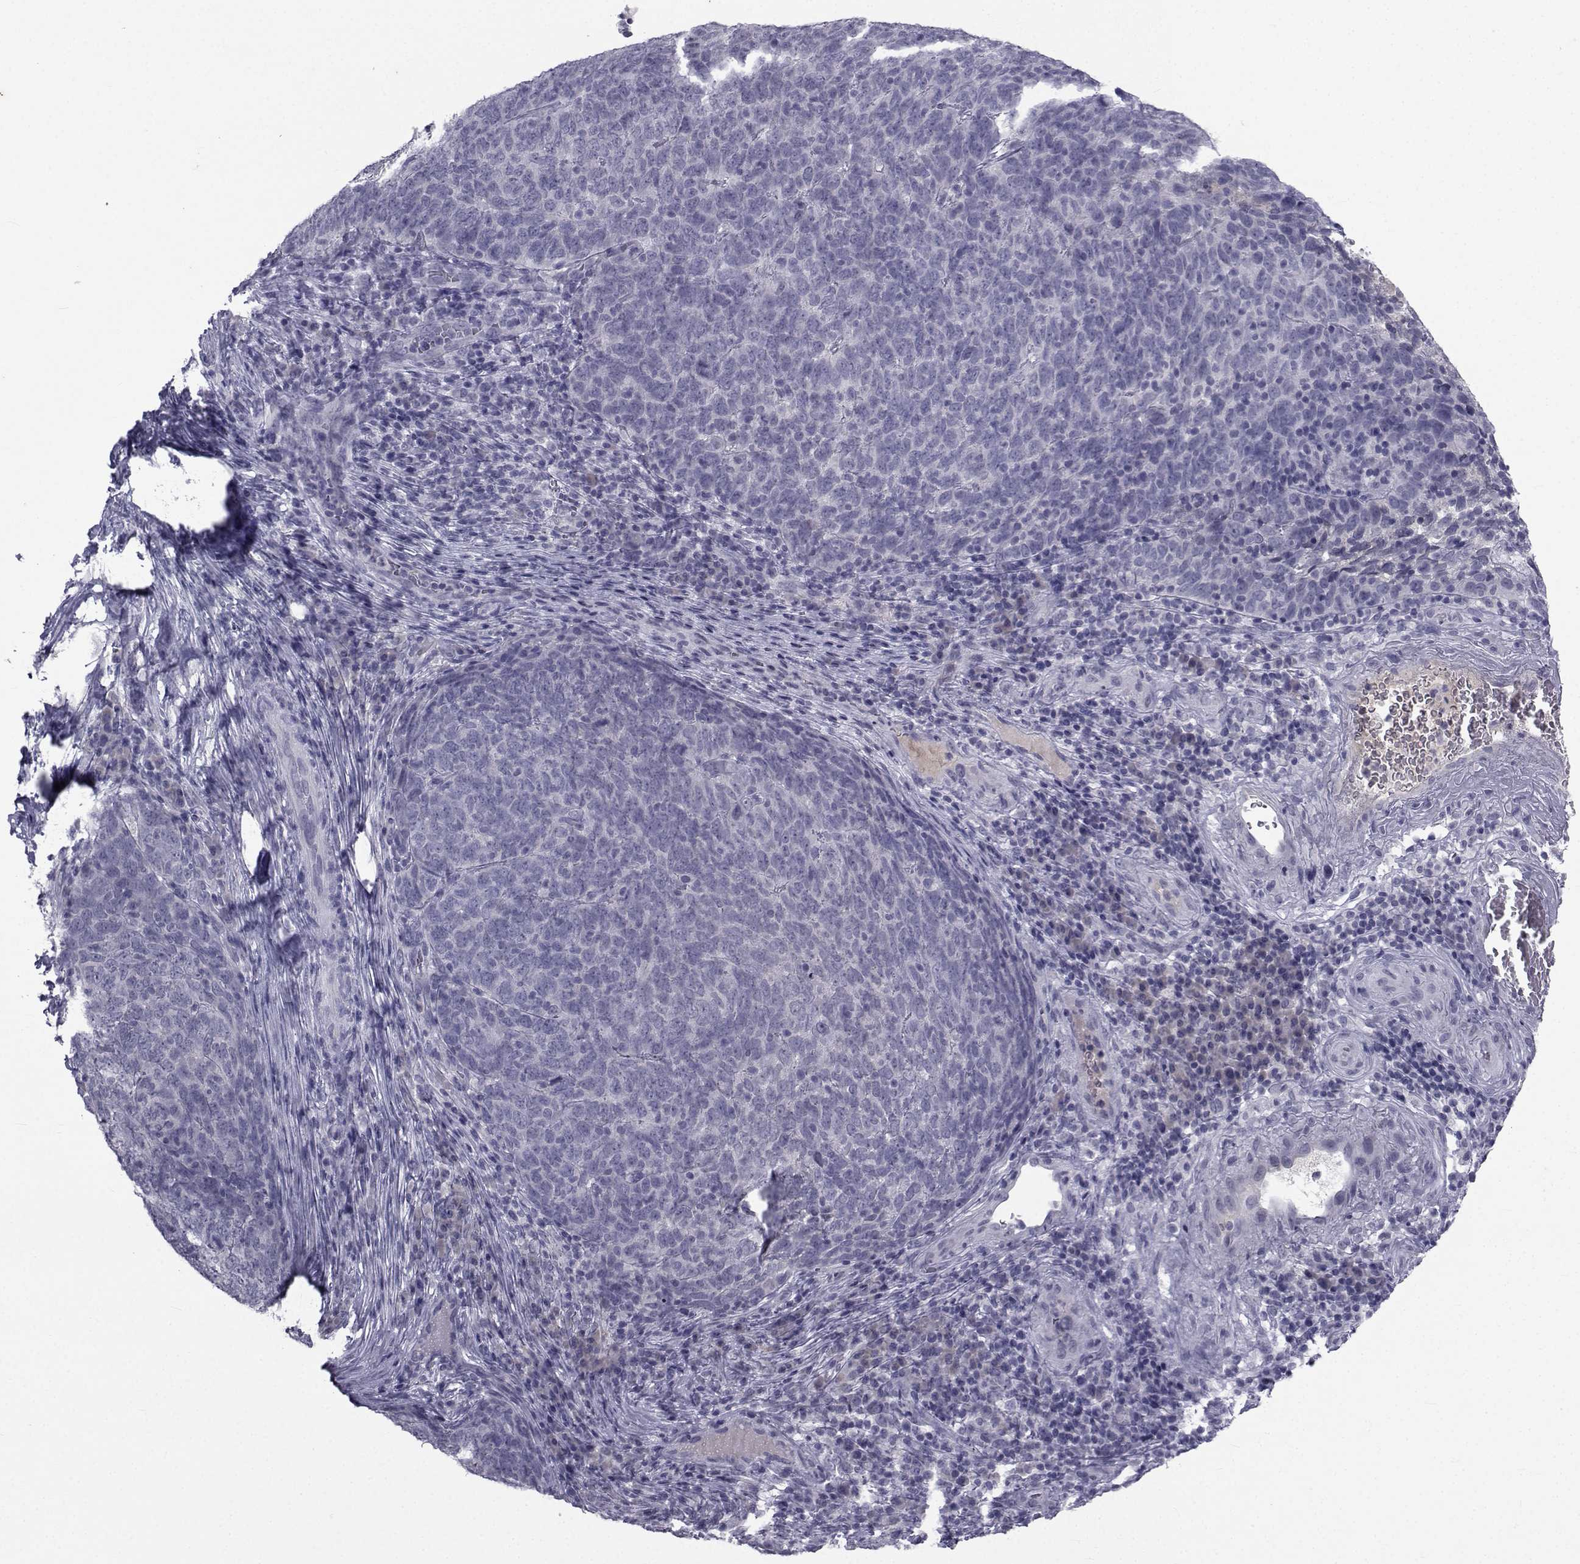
{"staining": {"intensity": "negative", "quantity": "none", "location": "none"}, "tissue": "skin cancer", "cell_type": "Tumor cells", "image_type": "cancer", "snomed": [{"axis": "morphology", "description": "Squamous cell carcinoma, NOS"}, {"axis": "topography", "description": "Skin"}, {"axis": "topography", "description": "Anal"}], "caption": "DAB immunohistochemical staining of squamous cell carcinoma (skin) displays no significant staining in tumor cells.", "gene": "PAX2", "patient": {"sex": "female", "age": 51}}